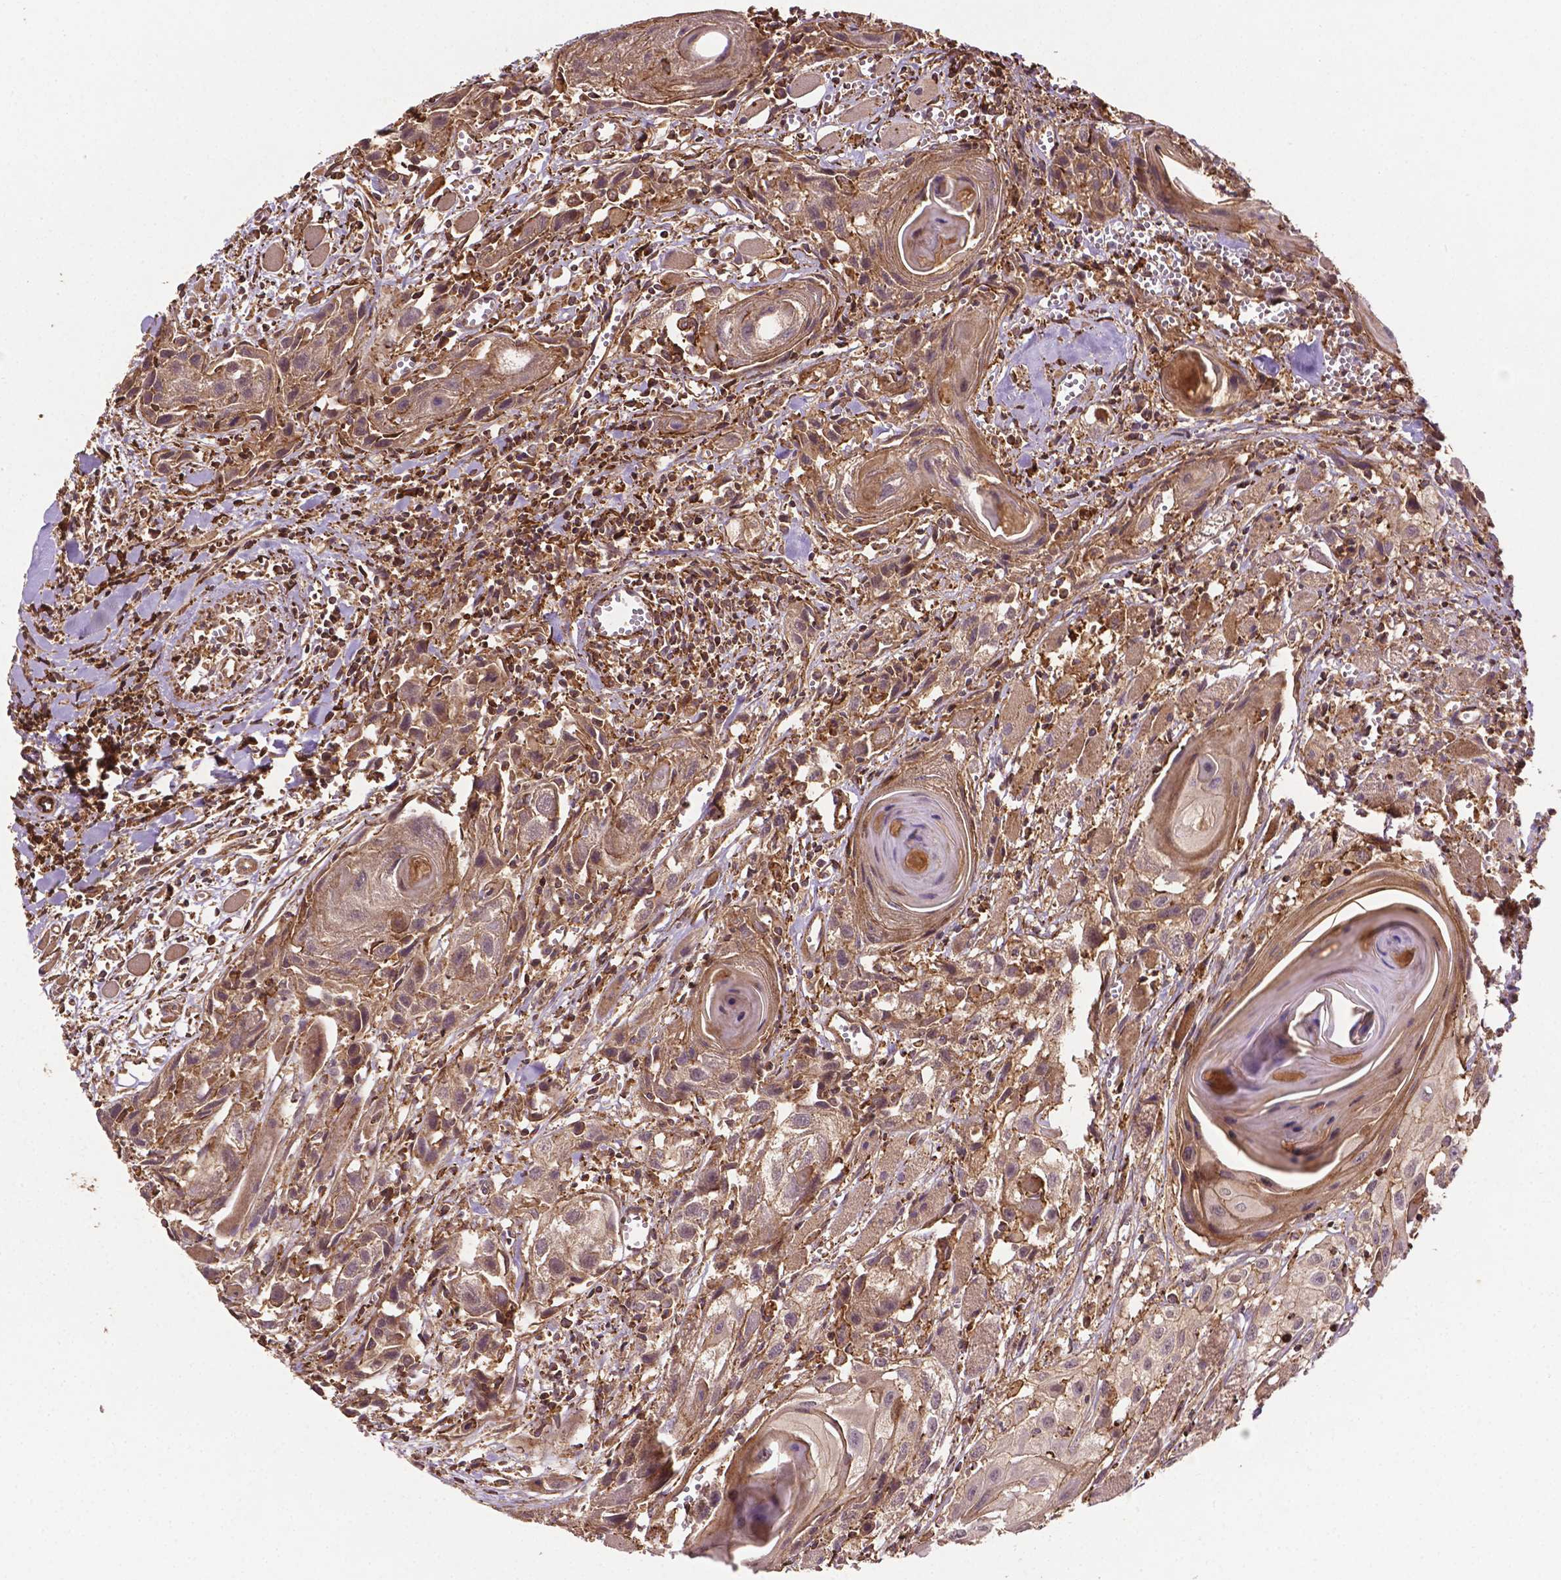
{"staining": {"intensity": "weak", "quantity": ">75%", "location": "cytoplasmic/membranous"}, "tissue": "head and neck cancer", "cell_type": "Tumor cells", "image_type": "cancer", "snomed": [{"axis": "morphology", "description": "Squamous cell carcinoma, NOS"}, {"axis": "topography", "description": "Head-Neck"}], "caption": "Head and neck cancer (squamous cell carcinoma) was stained to show a protein in brown. There is low levels of weak cytoplasmic/membranous expression in about >75% of tumor cells.", "gene": "ZMYND19", "patient": {"sex": "female", "age": 80}}